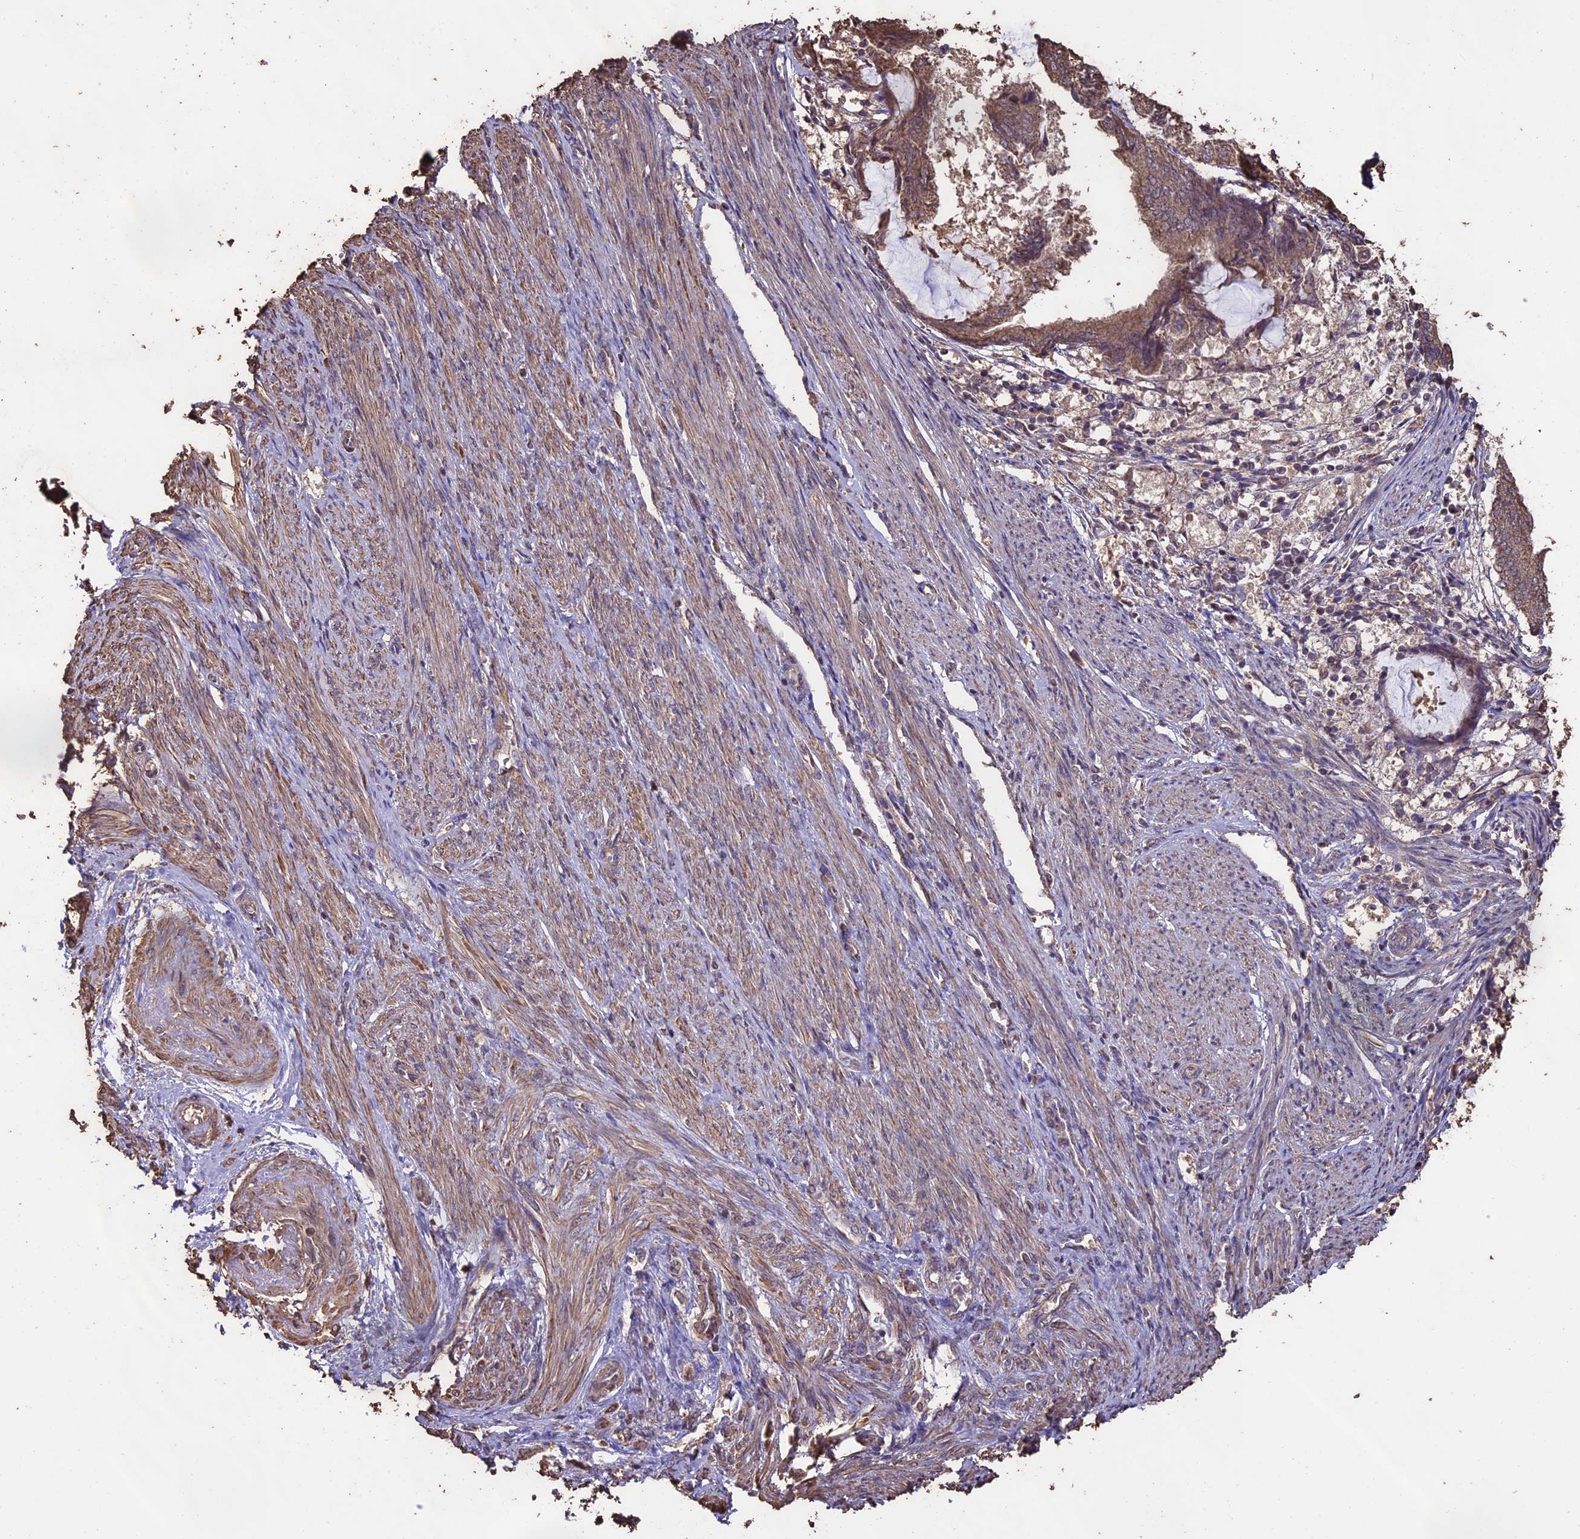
{"staining": {"intensity": "weak", "quantity": ">75%", "location": "cytoplasmic/membranous"}, "tissue": "endometrial cancer", "cell_type": "Tumor cells", "image_type": "cancer", "snomed": [{"axis": "morphology", "description": "Adenocarcinoma, NOS"}, {"axis": "topography", "description": "Endometrium"}], "caption": "The histopathology image demonstrates staining of endometrial cancer (adenocarcinoma), revealing weak cytoplasmic/membranous protein expression (brown color) within tumor cells. Using DAB (brown) and hematoxylin (blue) stains, captured at high magnification using brightfield microscopy.", "gene": "PGPEP1L", "patient": {"sex": "female", "age": 81}}